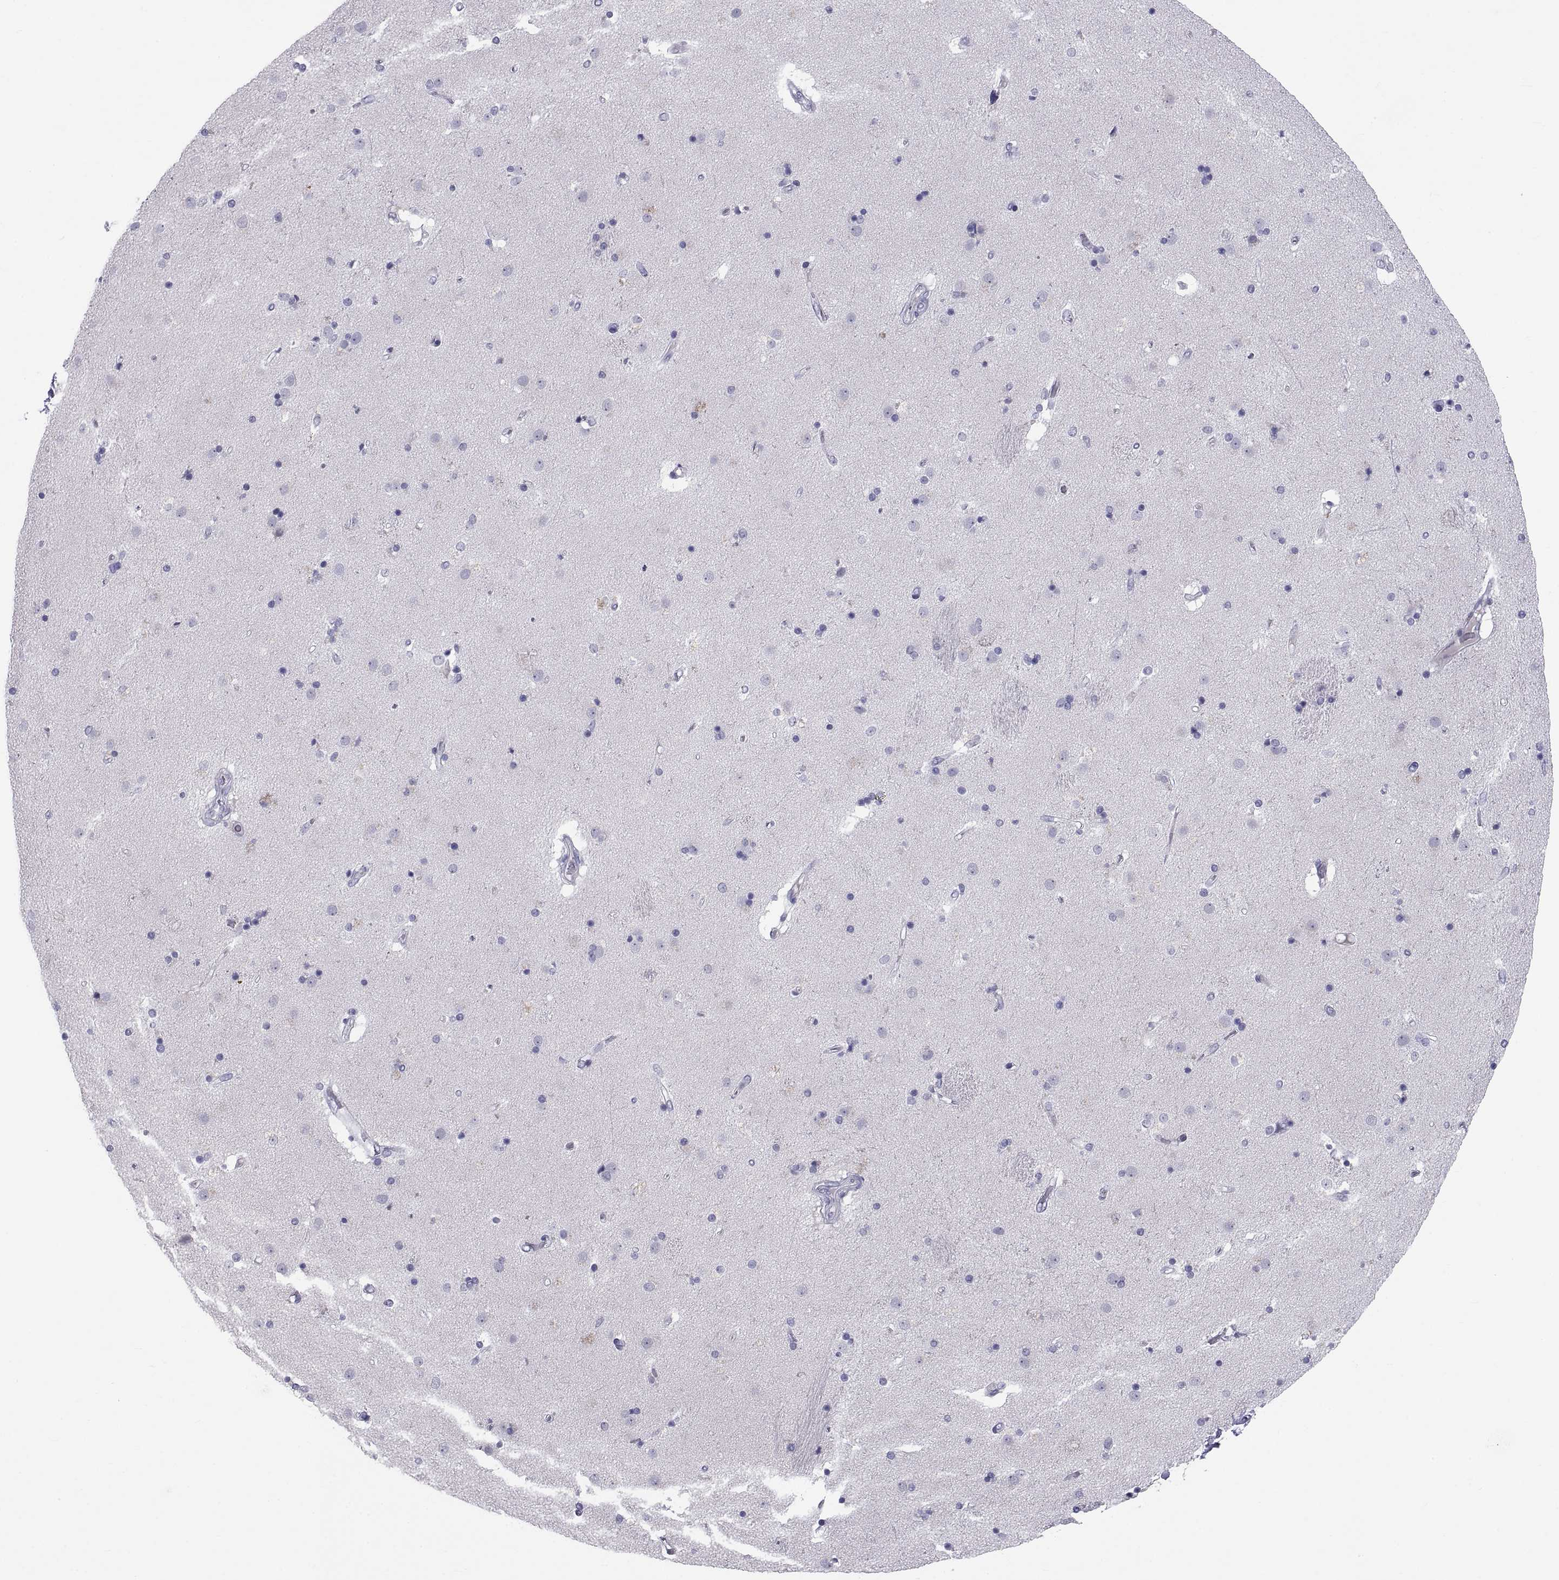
{"staining": {"intensity": "negative", "quantity": "none", "location": "none"}, "tissue": "caudate", "cell_type": "Glial cells", "image_type": "normal", "snomed": [{"axis": "morphology", "description": "Normal tissue, NOS"}, {"axis": "topography", "description": "Lateral ventricle wall"}], "caption": "This is a image of IHC staining of unremarkable caudate, which shows no expression in glial cells.", "gene": "TEX13A", "patient": {"sex": "male", "age": 54}}